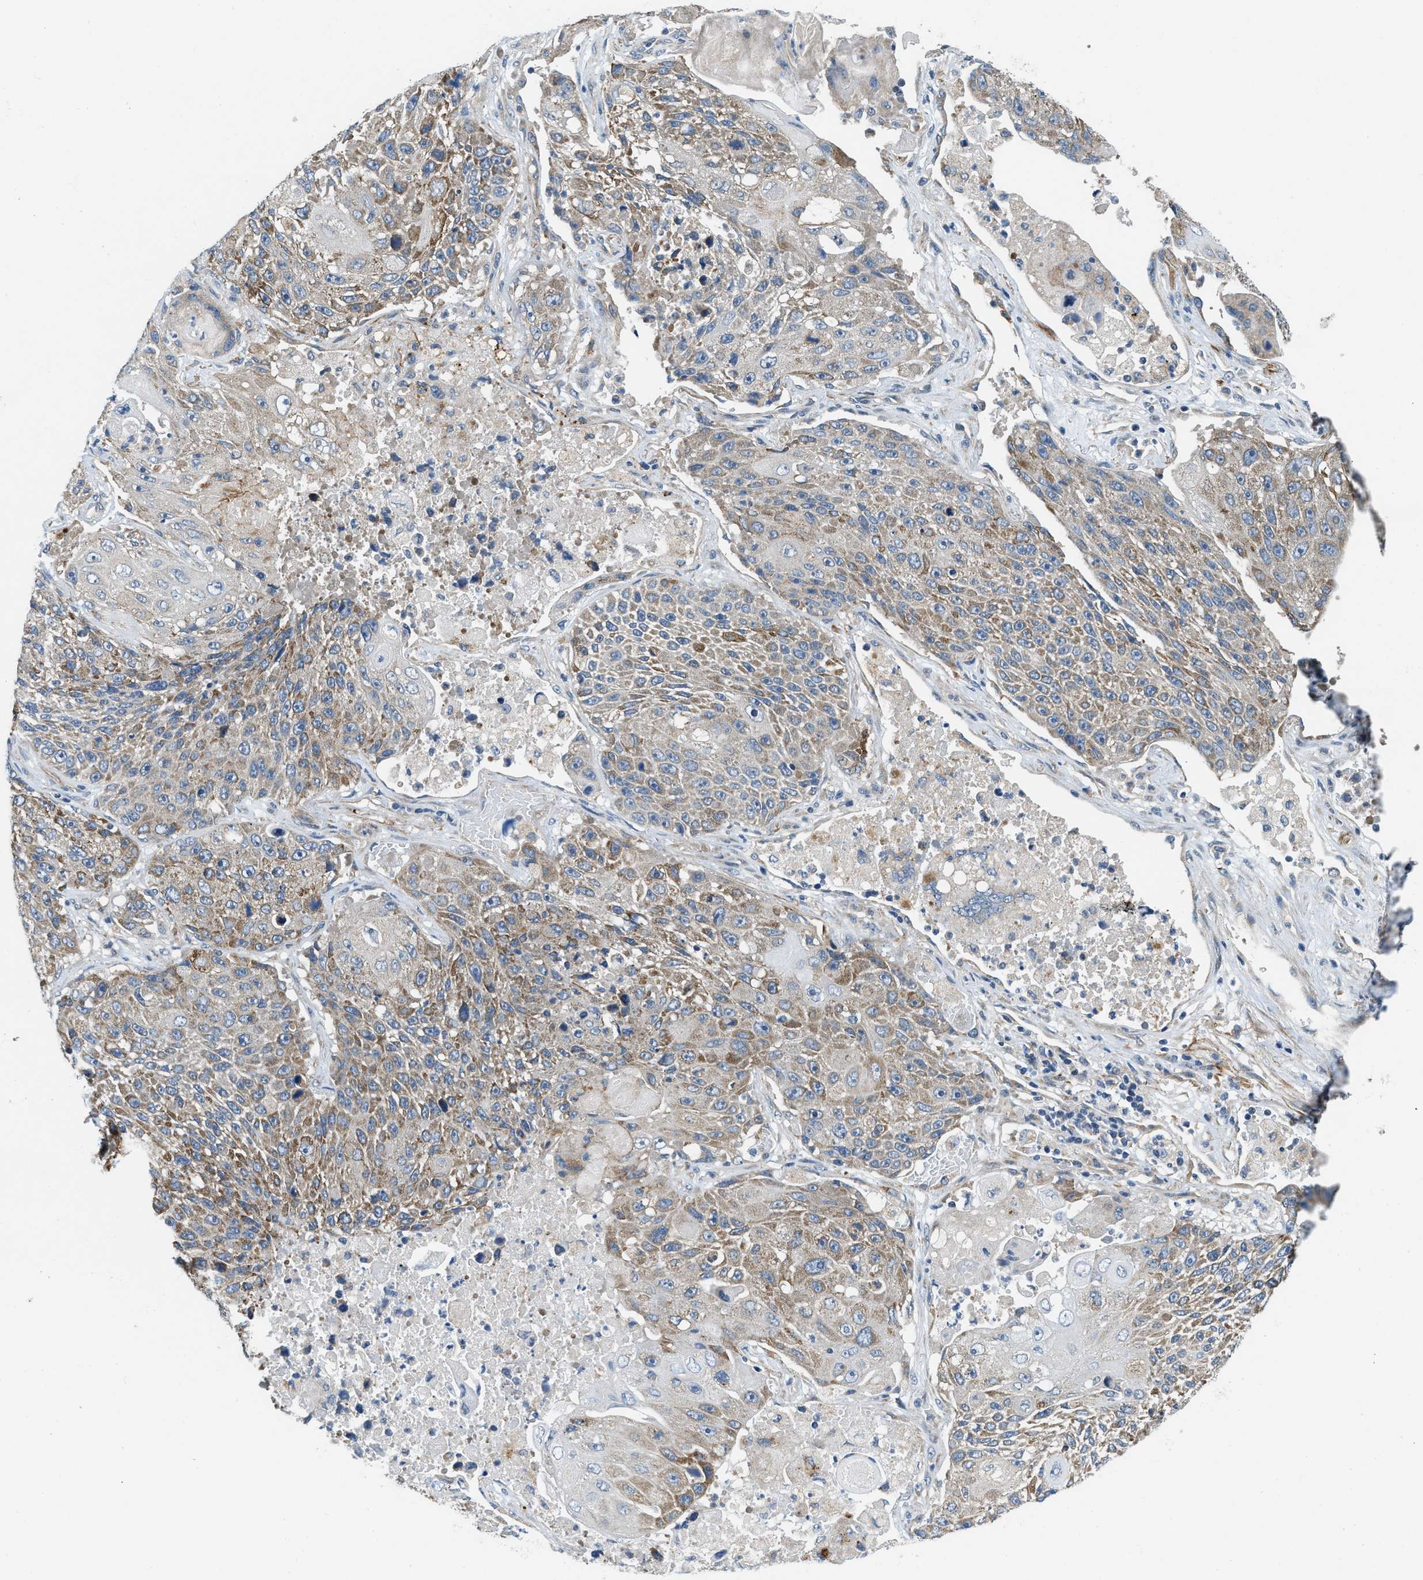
{"staining": {"intensity": "moderate", "quantity": "25%-75%", "location": "cytoplasmic/membranous"}, "tissue": "lung cancer", "cell_type": "Tumor cells", "image_type": "cancer", "snomed": [{"axis": "morphology", "description": "Squamous cell carcinoma, NOS"}, {"axis": "topography", "description": "Lung"}], "caption": "DAB (3,3'-diaminobenzidine) immunohistochemical staining of lung cancer (squamous cell carcinoma) reveals moderate cytoplasmic/membranous protein positivity in approximately 25%-75% of tumor cells.", "gene": "ZNF599", "patient": {"sex": "male", "age": 61}}